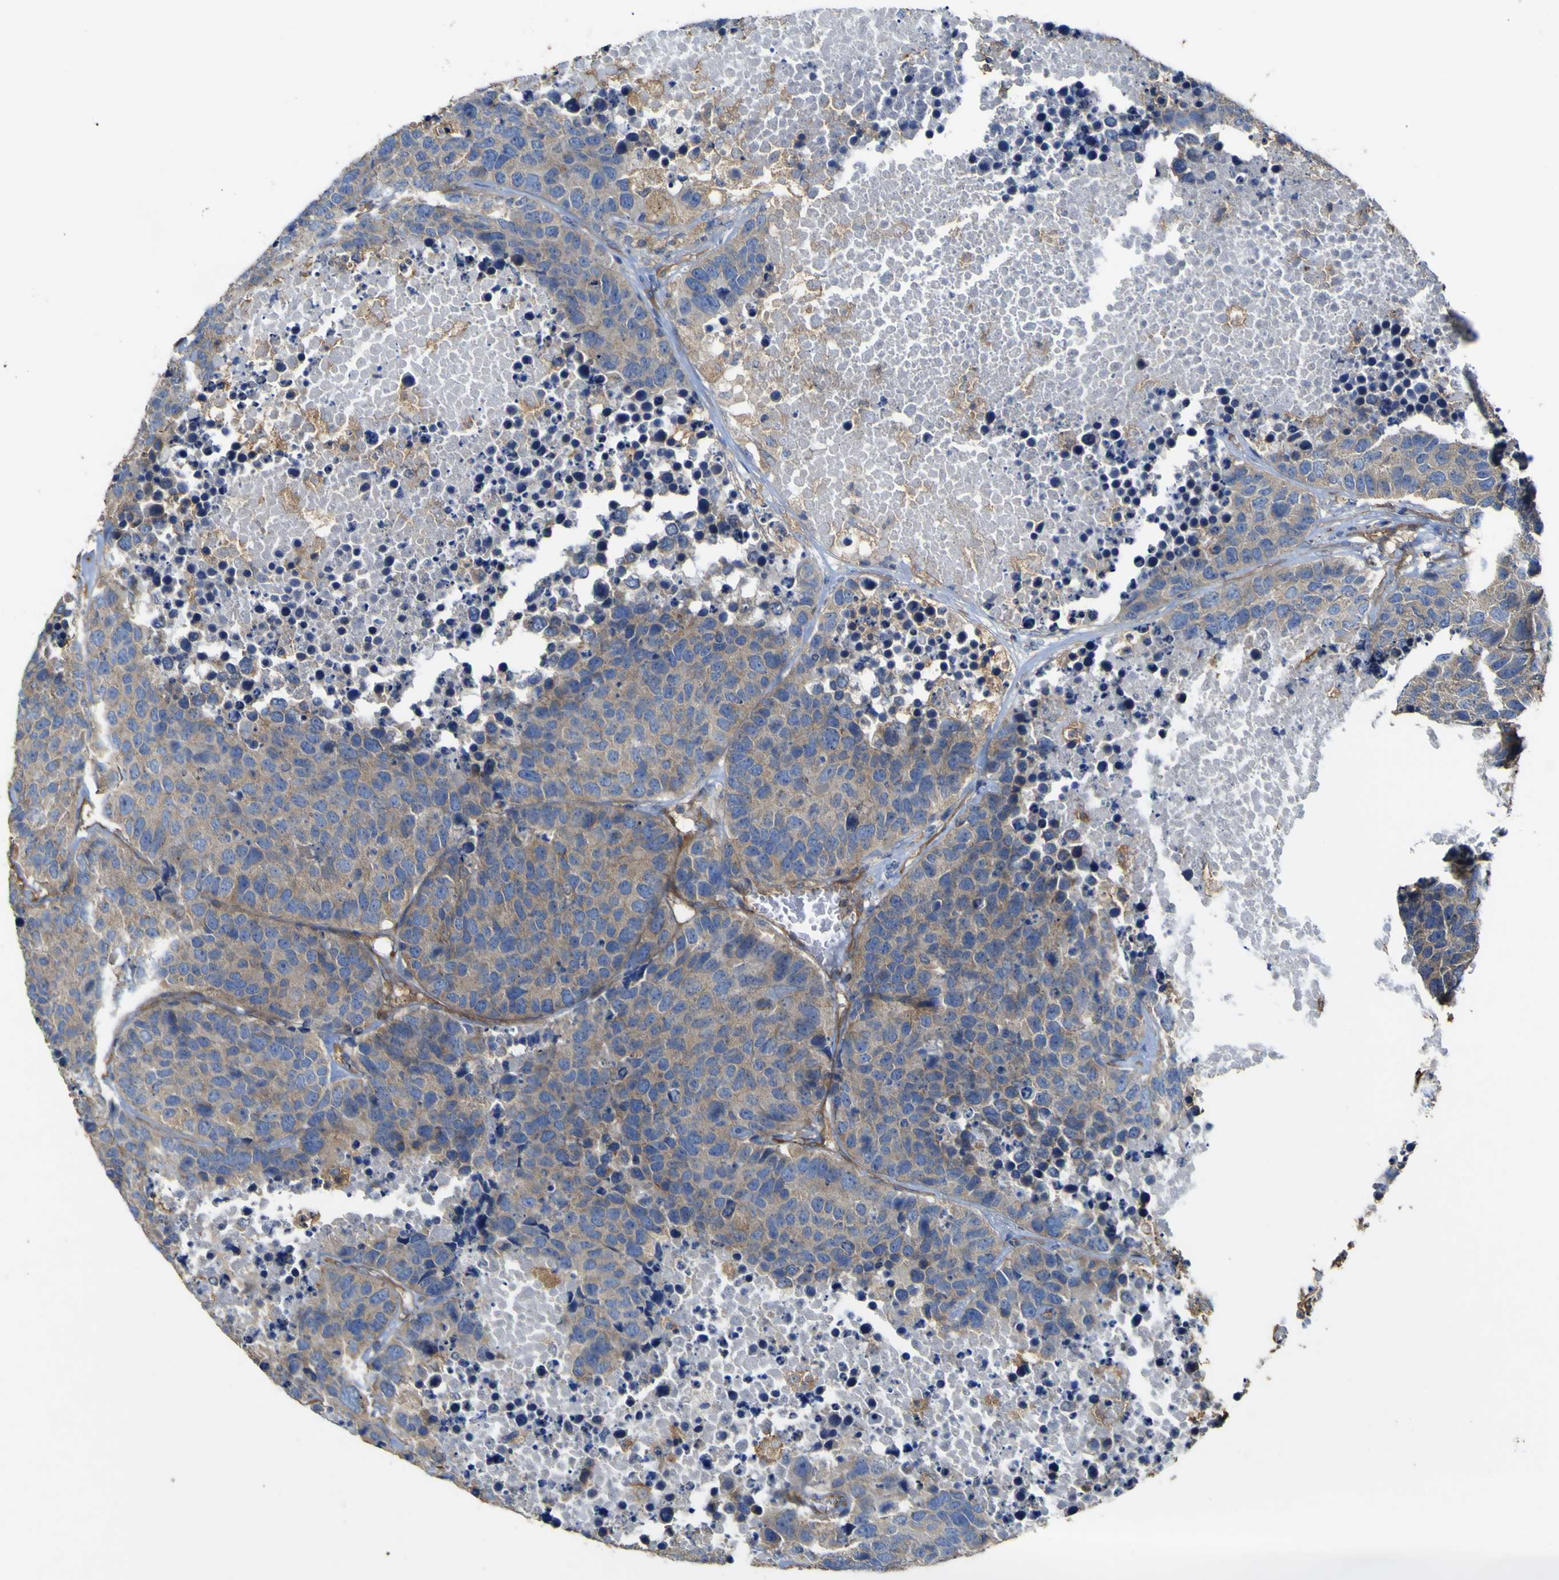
{"staining": {"intensity": "weak", "quantity": ">75%", "location": "cytoplasmic/membranous"}, "tissue": "carcinoid", "cell_type": "Tumor cells", "image_type": "cancer", "snomed": [{"axis": "morphology", "description": "Carcinoid, malignant, NOS"}, {"axis": "topography", "description": "Stomach"}], "caption": "Brown immunohistochemical staining in human carcinoid exhibits weak cytoplasmic/membranous staining in approximately >75% of tumor cells.", "gene": "TNFSF15", "patient": {"sex": "female", "age": 76}}